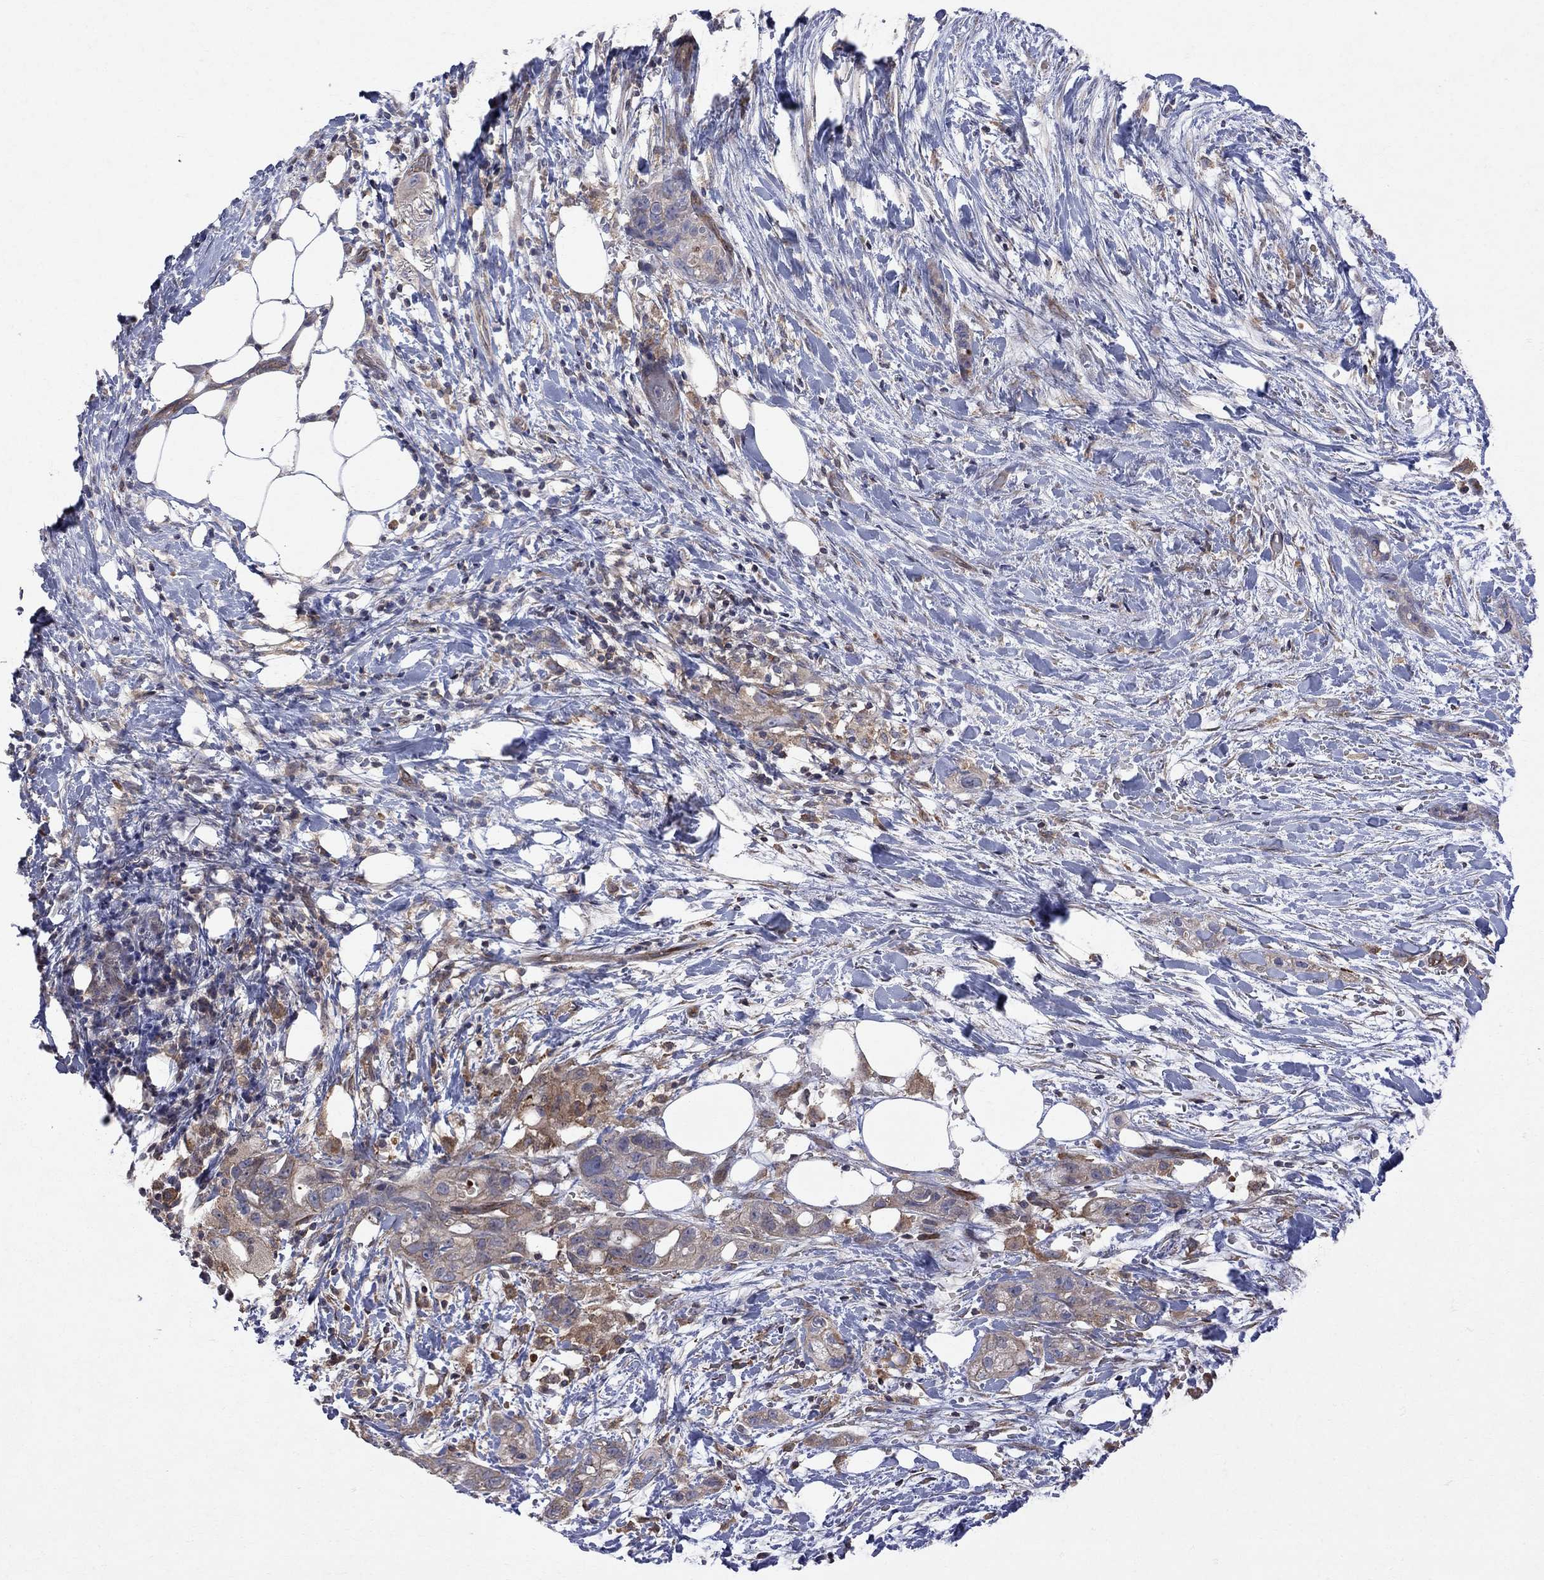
{"staining": {"intensity": "negative", "quantity": "none", "location": "none"}, "tissue": "pancreatic cancer", "cell_type": "Tumor cells", "image_type": "cancer", "snomed": [{"axis": "morphology", "description": "Adenocarcinoma, NOS"}, {"axis": "topography", "description": "Pancreas"}], "caption": "Pancreatic cancer (adenocarcinoma) was stained to show a protein in brown. There is no significant expression in tumor cells.", "gene": "ABI3", "patient": {"sex": "female", "age": 72}}